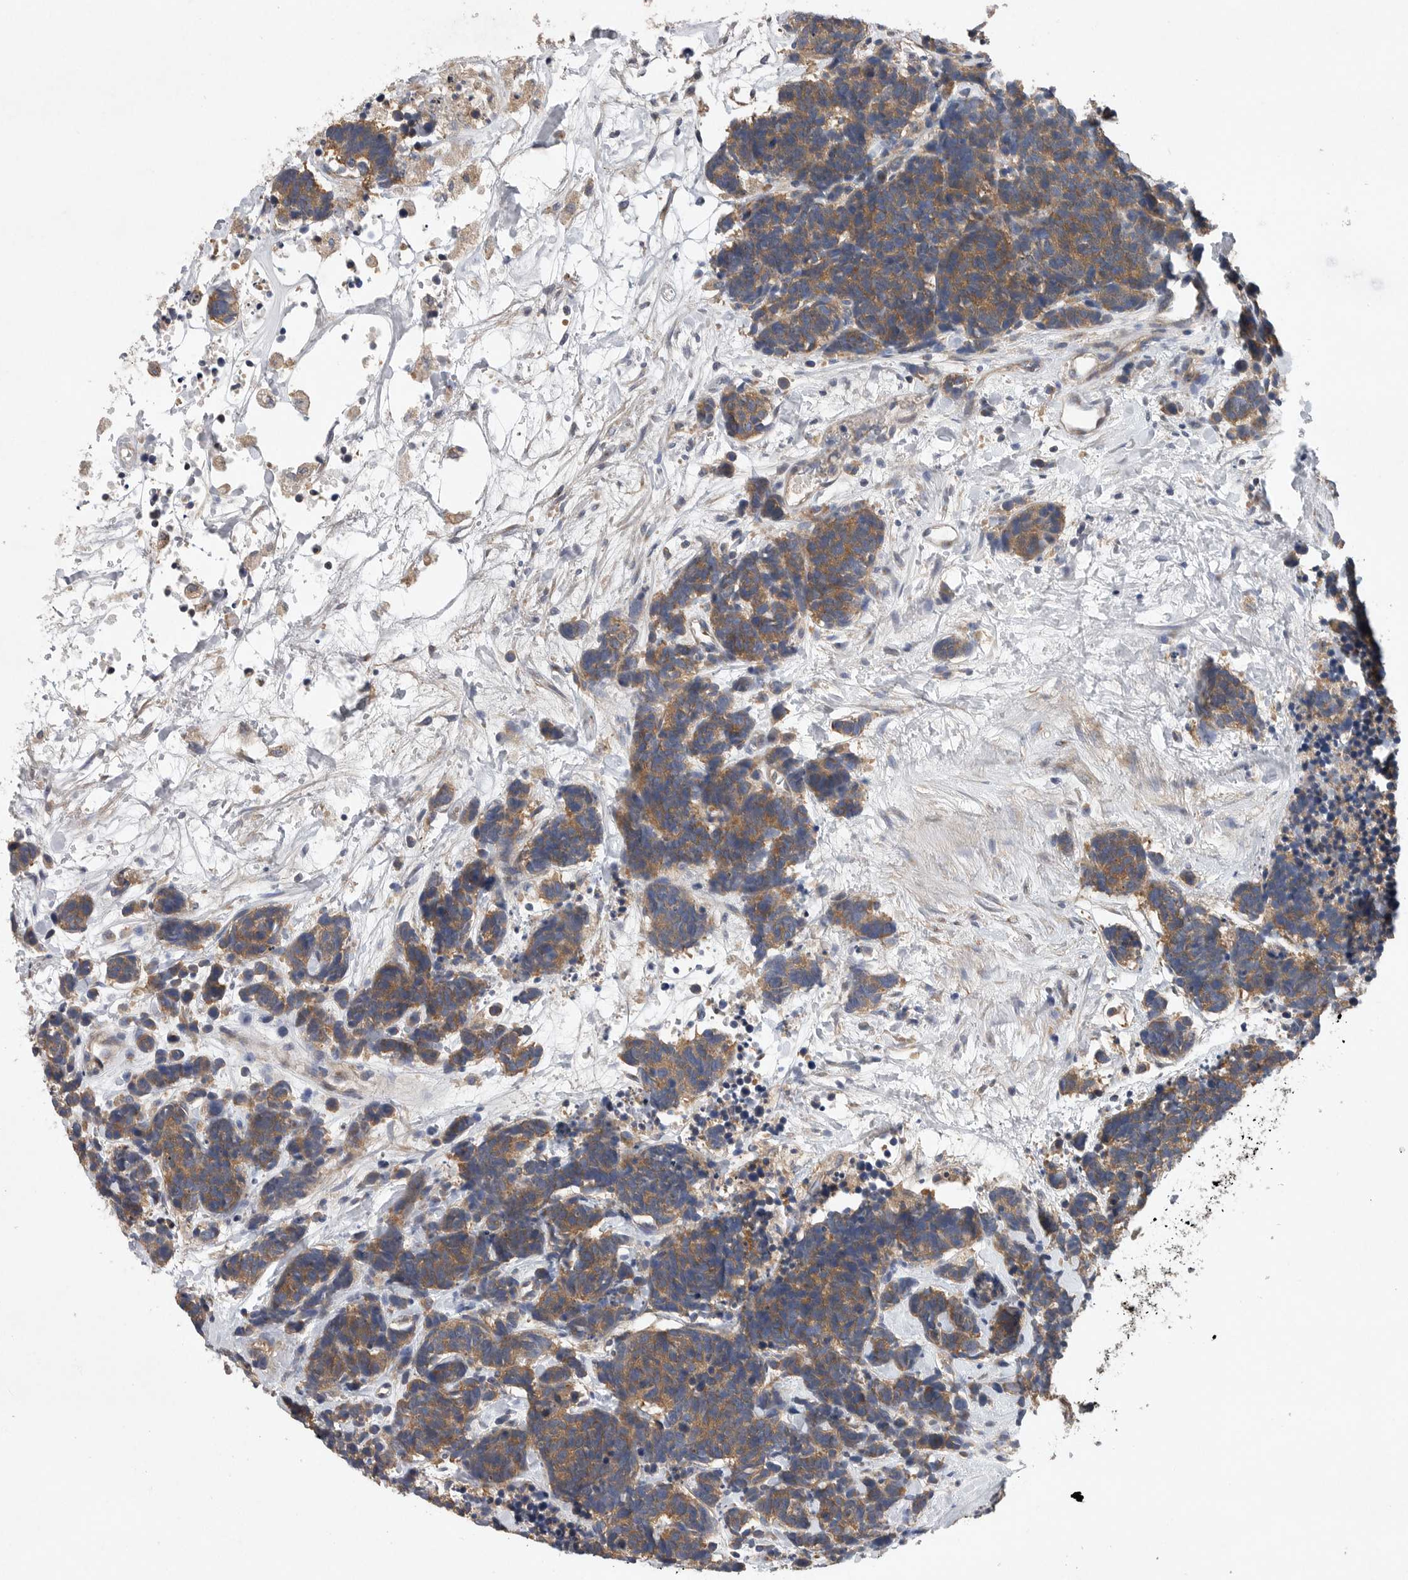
{"staining": {"intensity": "moderate", "quantity": ">75%", "location": "cytoplasmic/membranous"}, "tissue": "carcinoid", "cell_type": "Tumor cells", "image_type": "cancer", "snomed": [{"axis": "morphology", "description": "Carcinoma, NOS"}, {"axis": "morphology", "description": "Carcinoid, malignant, NOS"}, {"axis": "topography", "description": "Urinary bladder"}], "caption": "An immunohistochemistry micrograph of tumor tissue is shown. Protein staining in brown labels moderate cytoplasmic/membranous positivity in carcinoid within tumor cells.", "gene": "OXR1", "patient": {"sex": "male", "age": 57}}